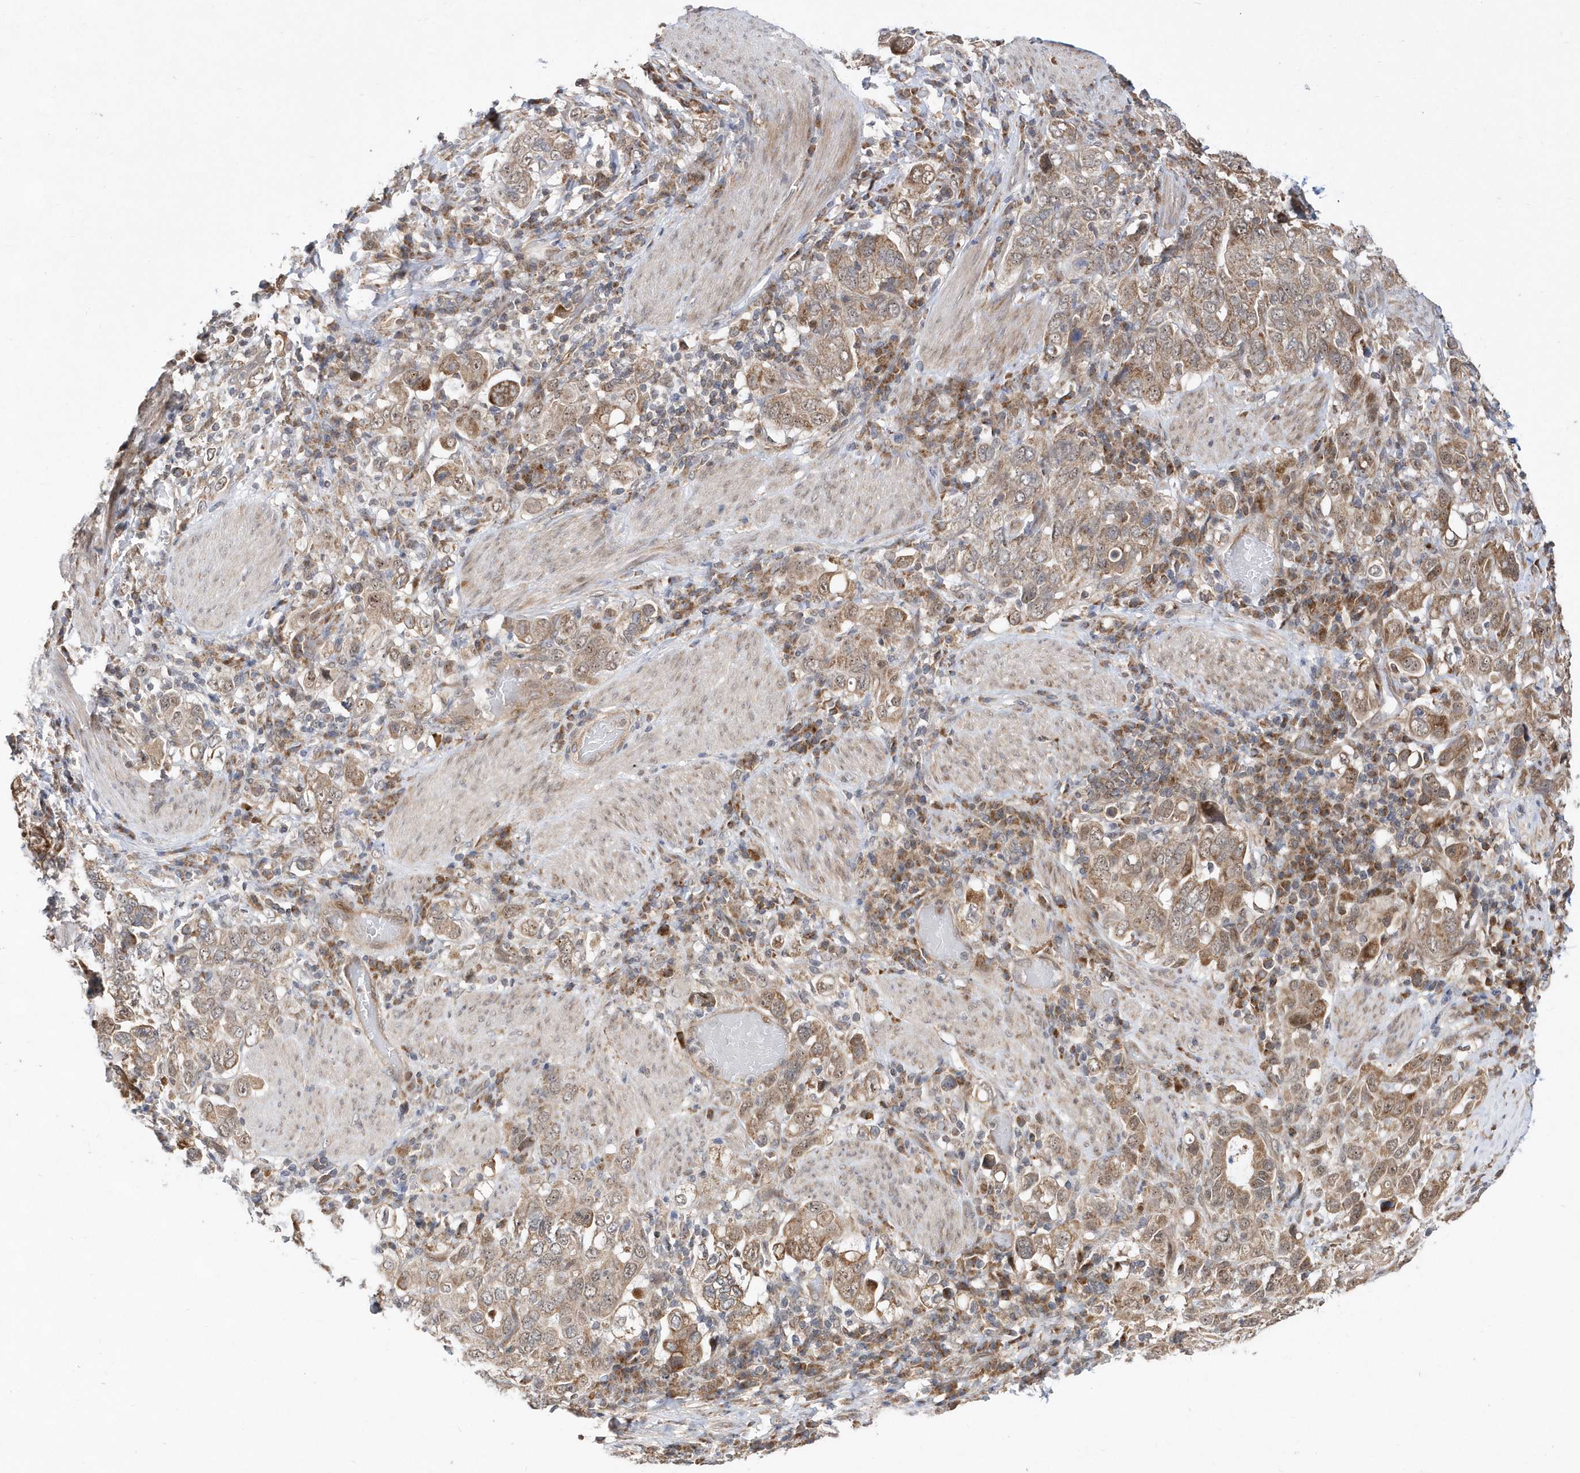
{"staining": {"intensity": "weak", "quantity": ">75%", "location": "cytoplasmic/membranous"}, "tissue": "stomach cancer", "cell_type": "Tumor cells", "image_type": "cancer", "snomed": [{"axis": "morphology", "description": "Adenocarcinoma, NOS"}, {"axis": "topography", "description": "Stomach, upper"}], "caption": "DAB immunohistochemical staining of stomach adenocarcinoma exhibits weak cytoplasmic/membranous protein expression in approximately >75% of tumor cells.", "gene": "DALRD3", "patient": {"sex": "male", "age": 62}}